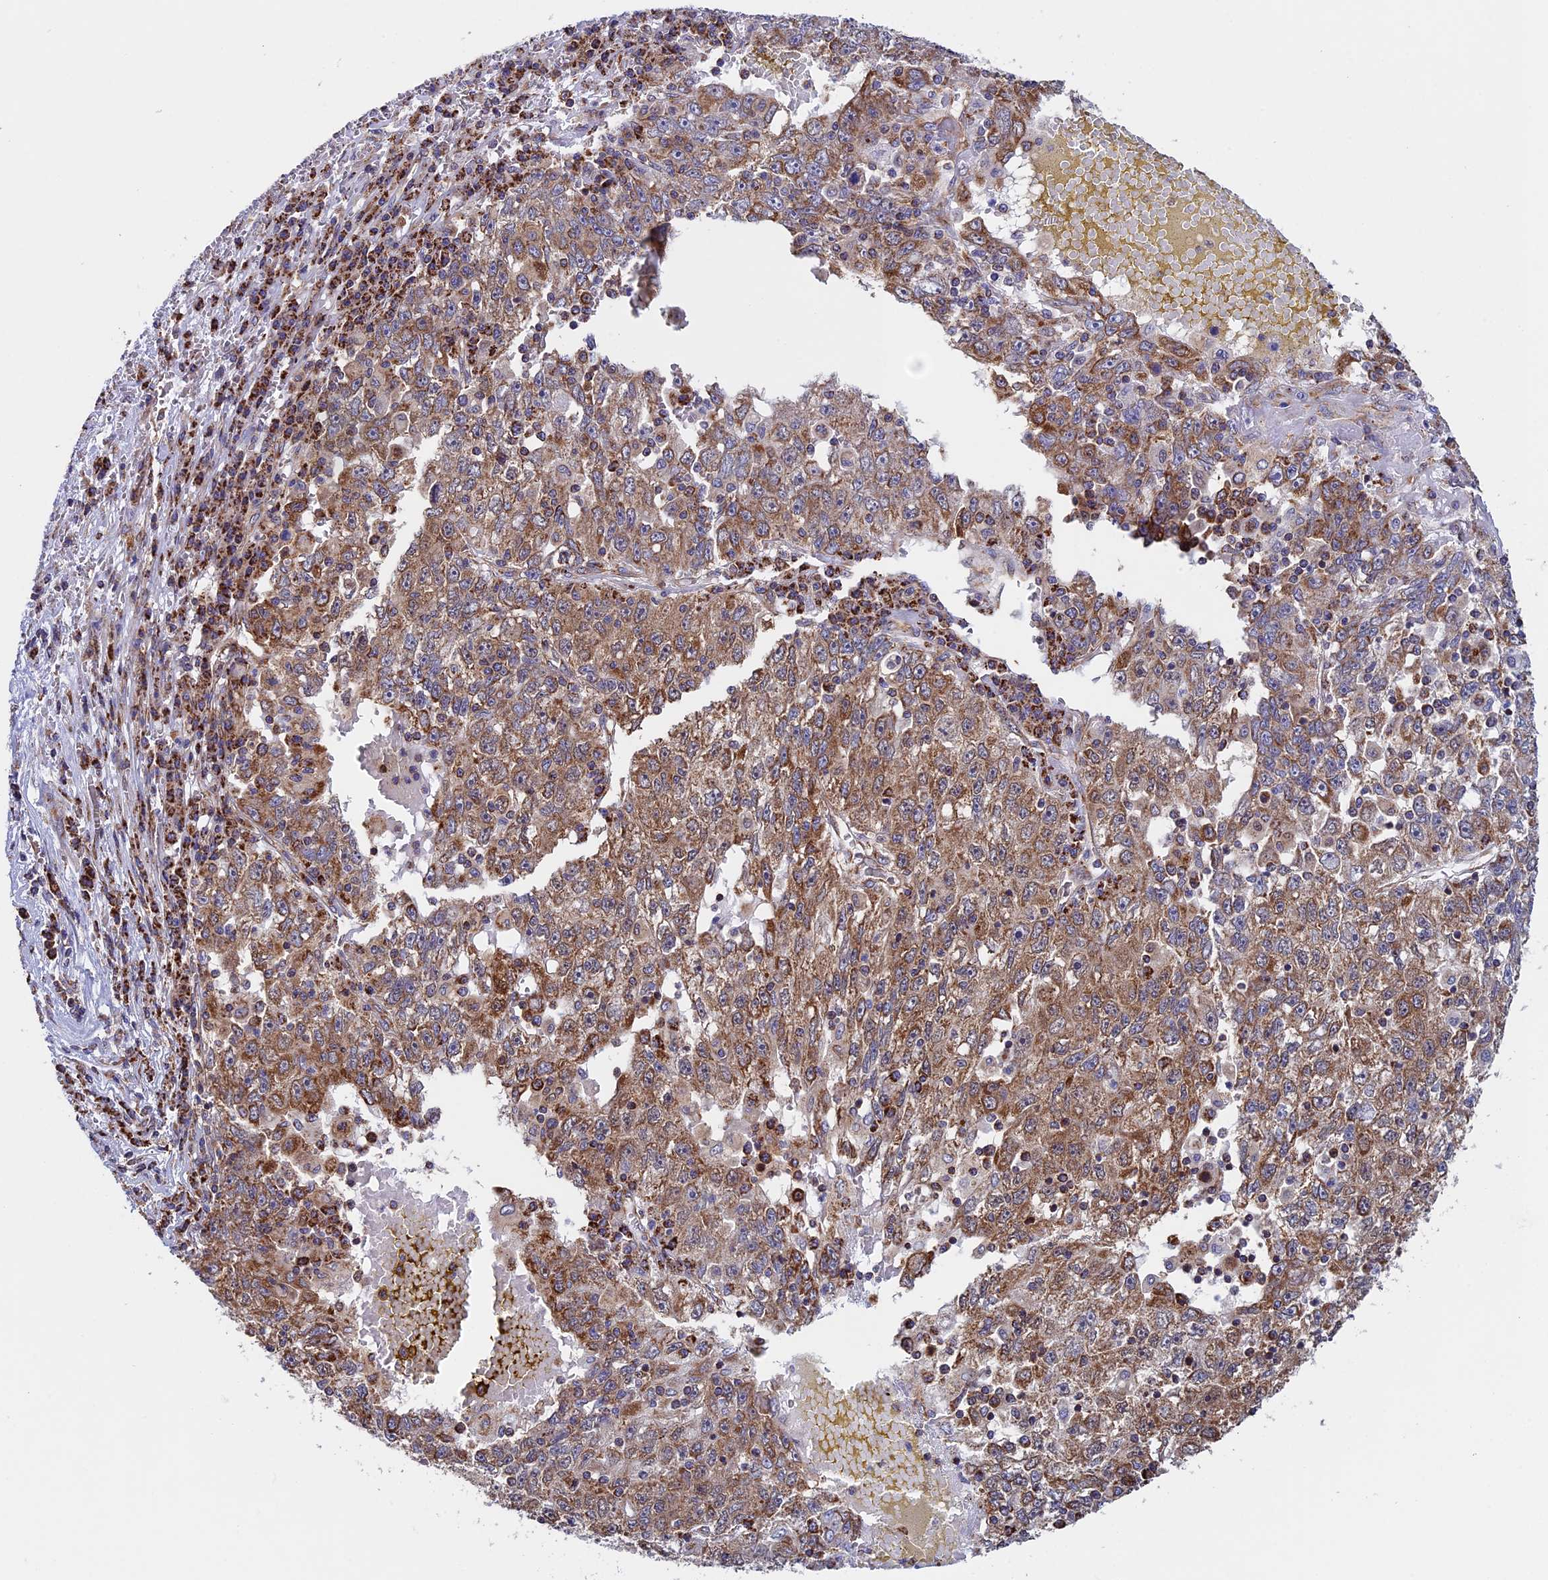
{"staining": {"intensity": "moderate", "quantity": ">75%", "location": "cytoplasmic/membranous"}, "tissue": "liver cancer", "cell_type": "Tumor cells", "image_type": "cancer", "snomed": [{"axis": "morphology", "description": "Carcinoma, Hepatocellular, NOS"}, {"axis": "topography", "description": "Liver"}], "caption": "The micrograph demonstrates a brown stain indicating the presence of a protein in the cytoplasmic/membranous of tumor cells in liver hepatocellular carcinoma.", "gene": "SLC9A5", "patient": {"sex": "male", "age": 49}}